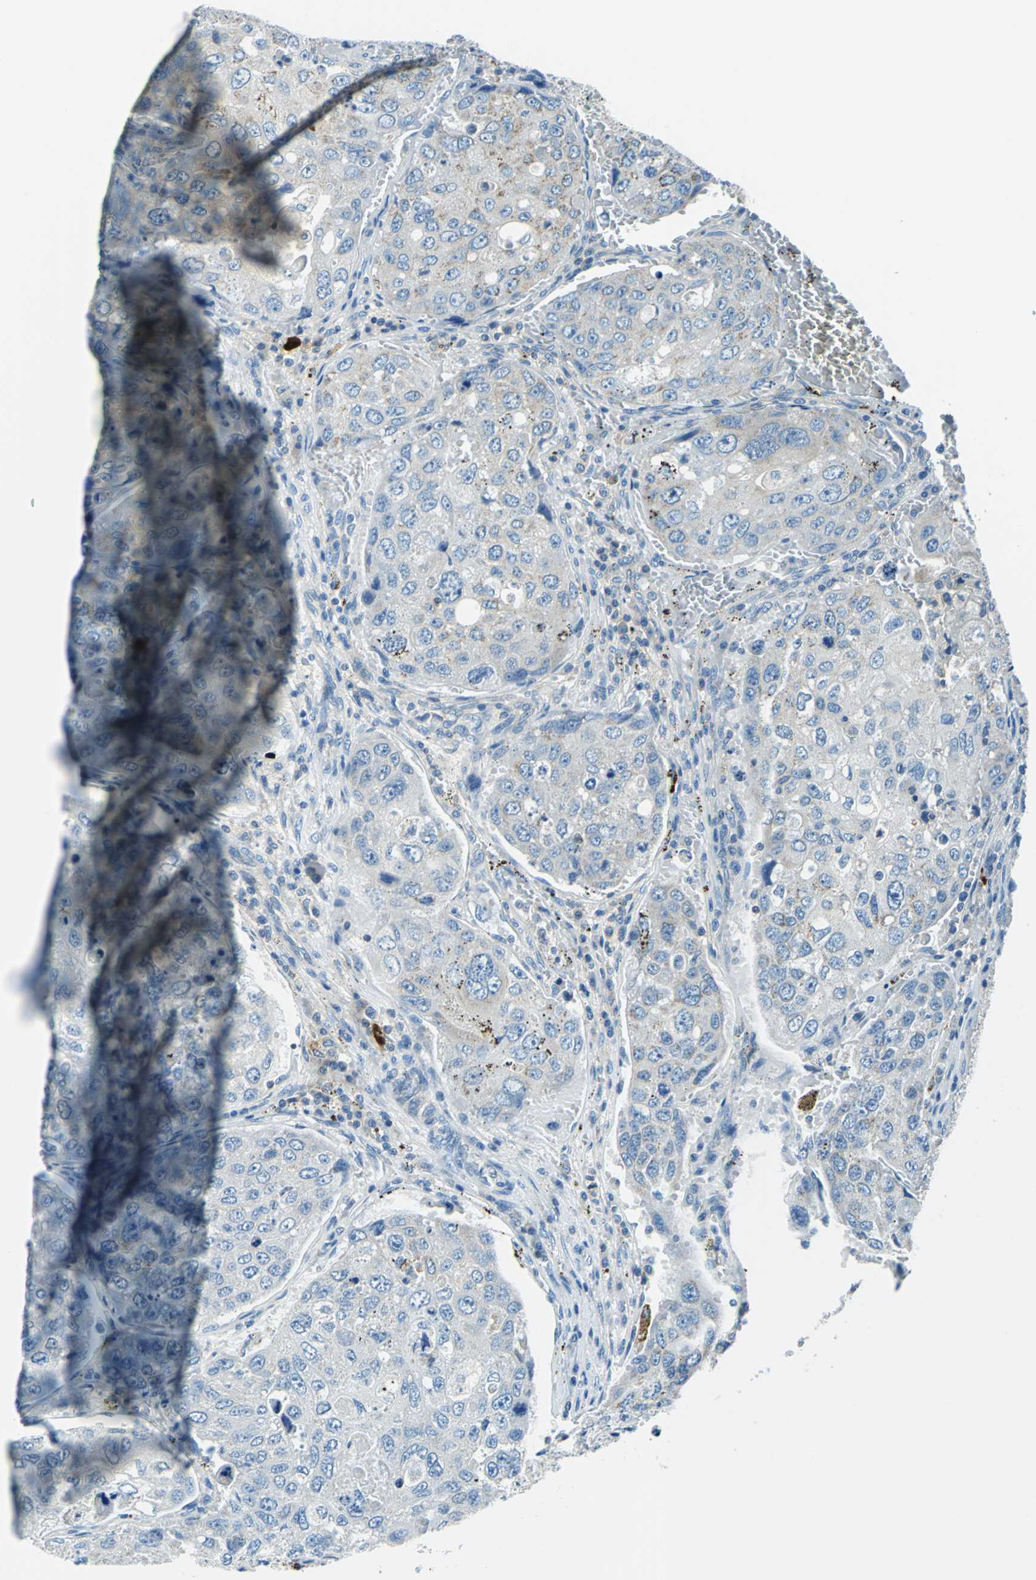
{"staining": {"intensity": "negative", "quantity": "none", "location": "none"}, "tissue": "urothelial cancer", "cell_type": "Tumor cells", "image_type": "cancer", "snomed": [{"axis": "morphology", "description": "Urothelial carcinoma, High grade"}, {"axis": "topography", "description": "Lymph node"}, {"axis": "topography", "description": "Urinary bladder"}], "caption": "Image shows no significant protein staining in tumor cells of urothelial carcinoma (high-grade).", "gene": "CPA3", "patient": {"sex": "male", "age": 51}}